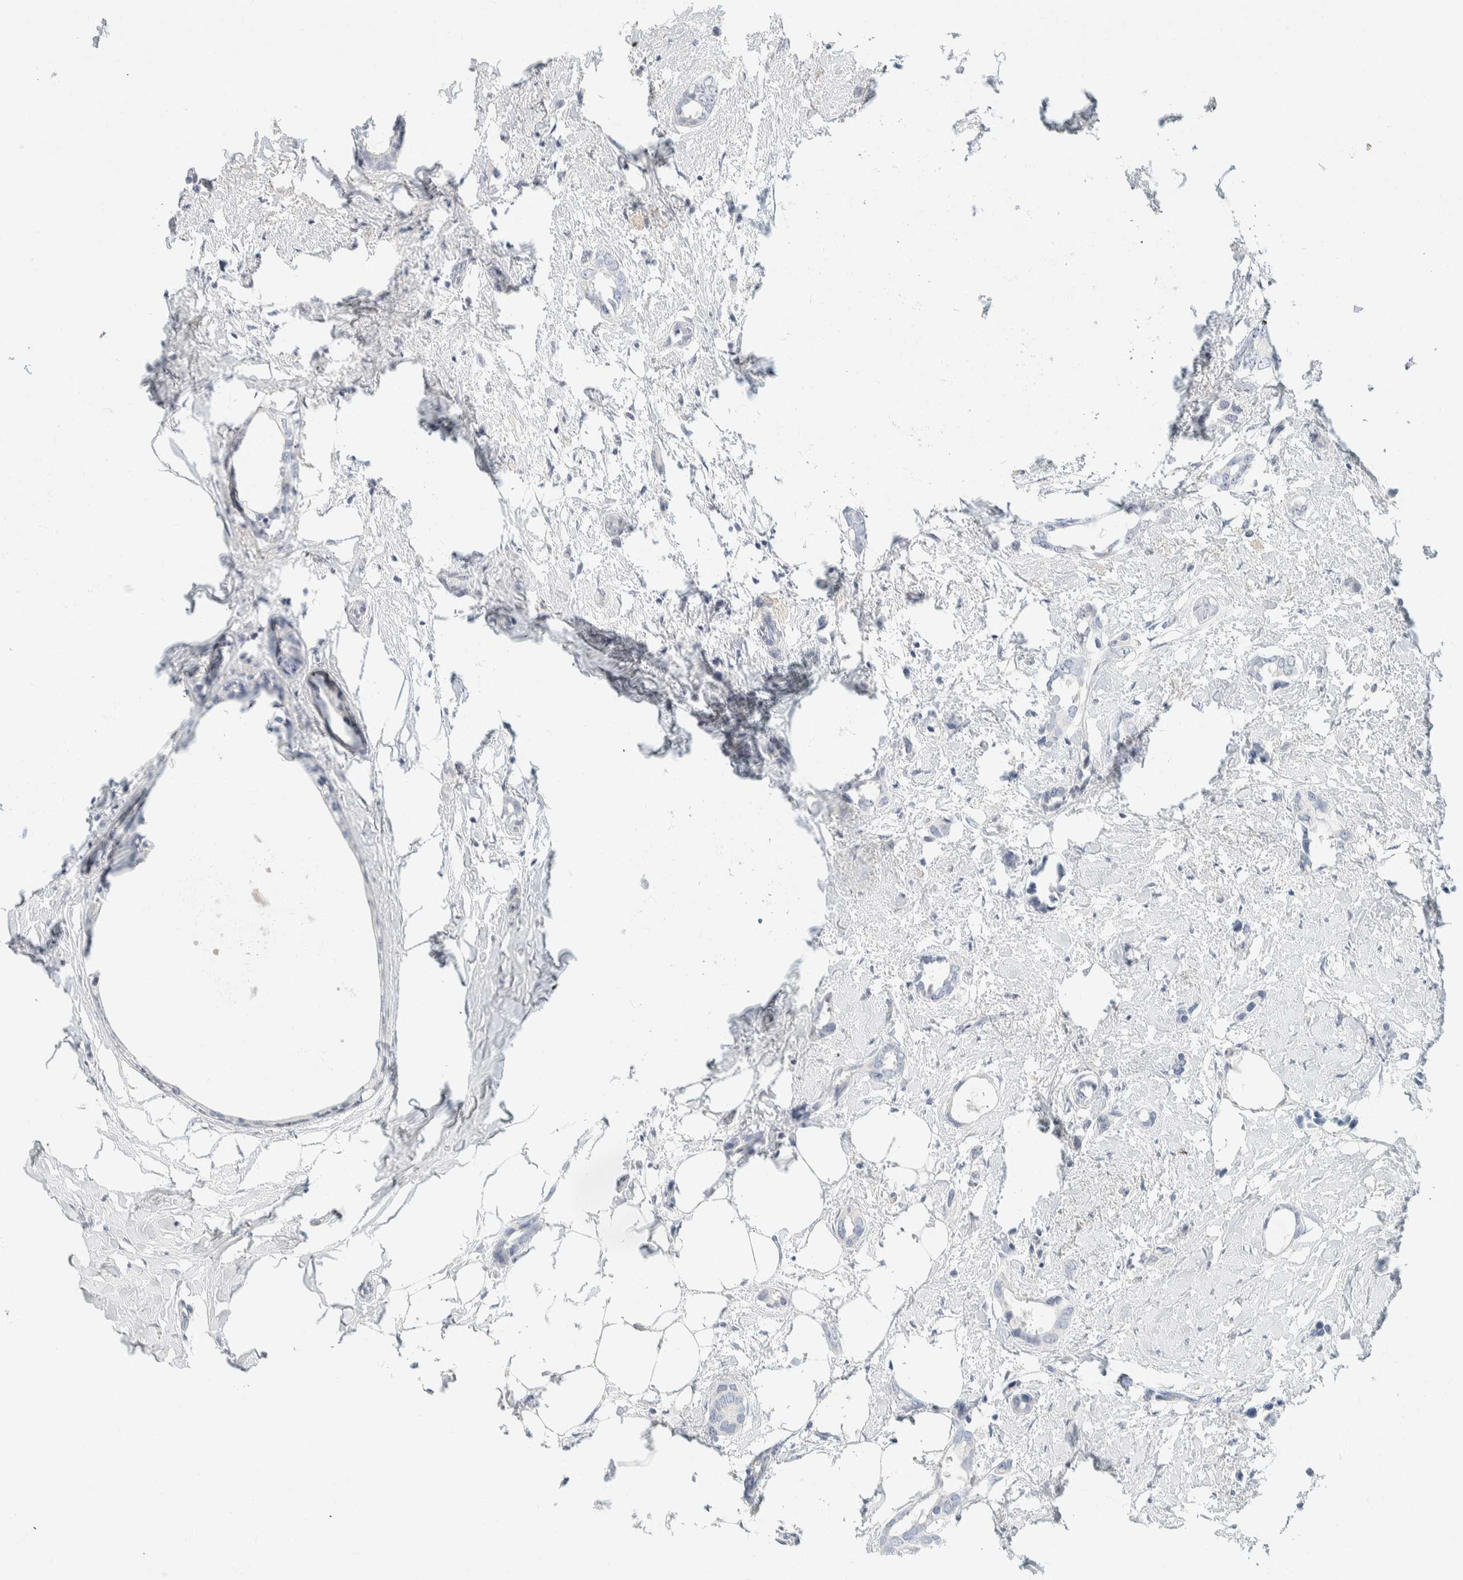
{"staining": {"intensity": "negative", "quantity": "none", "location": "none"}, "tissue": "breast cancer", "cell_type": "Tumor cells", "image_type": "cancer", "snomed": [{"axis": "morphology", "description": "Duct carcinoma"}, {"axis": "topography", "description": "Breast"}], "caption": "DAB (3,3'-diaminobenzidine) immunohistochemical staining of human breast cancer (intraductal carcinoma) displays no significant positivity in tumor cells.", "gene": "ALOX12B", "patient": {"sex": "female", "age": 55}}